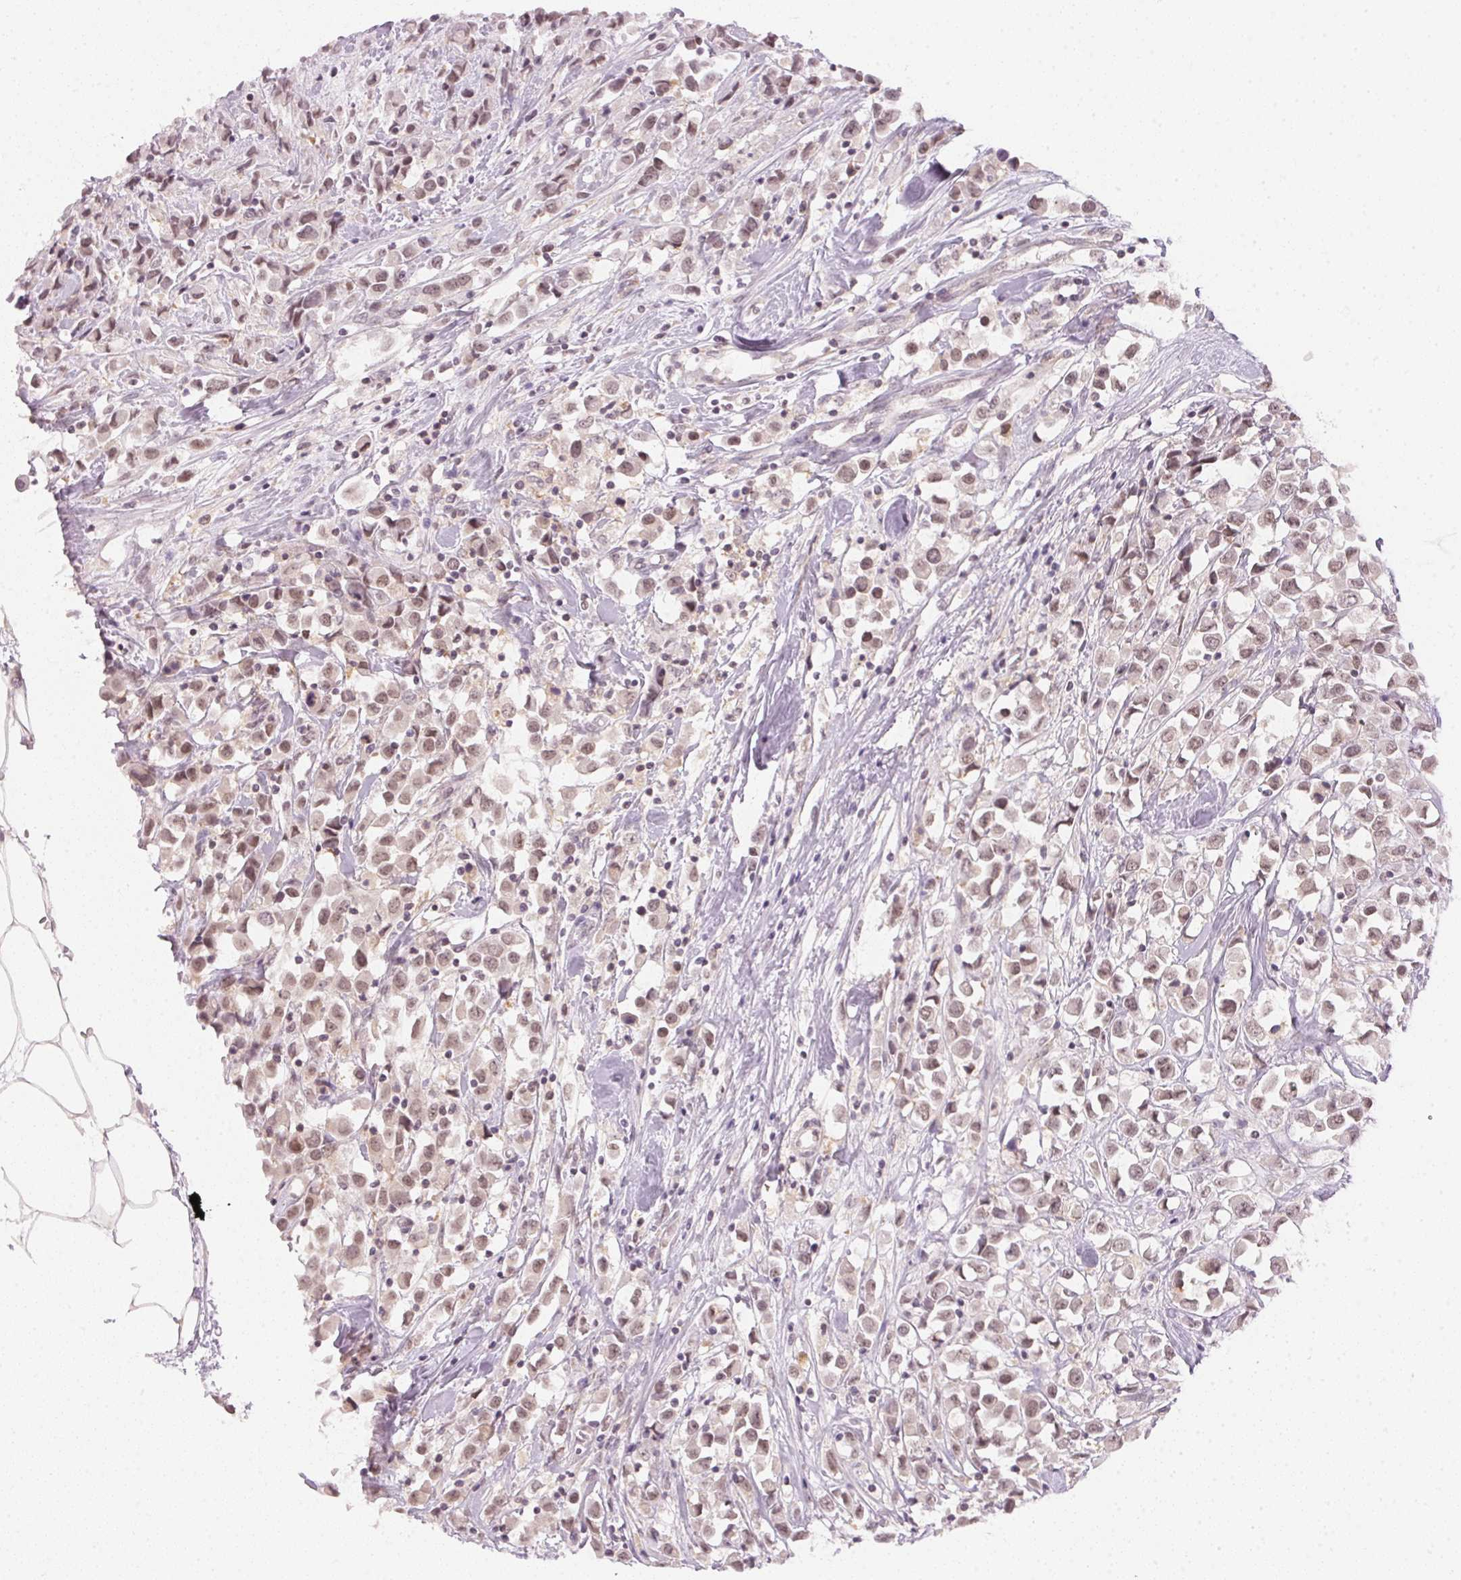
{"staining": {"intensity": "weak", "quantity": ">75%", "location": "cytoplasmic/membranous,nuclear"}, "tissue": "breast cancer", "cell_type": "Tumor cells", "image_type": "cancer", "snomed": [{"axis": "morphology", "description": "Duct carcinoma"}, {"axis": "topography", "description": "Breast"}], "caption": "Immunohistochemical staining of human breast invasive ductal carcinoma reveals weak cytoplasmic/membranous and nuclear protein expression in about >75% of tumor cells.", "gene": "KPRP", "patient": {"sex": "female", "age": 61}}